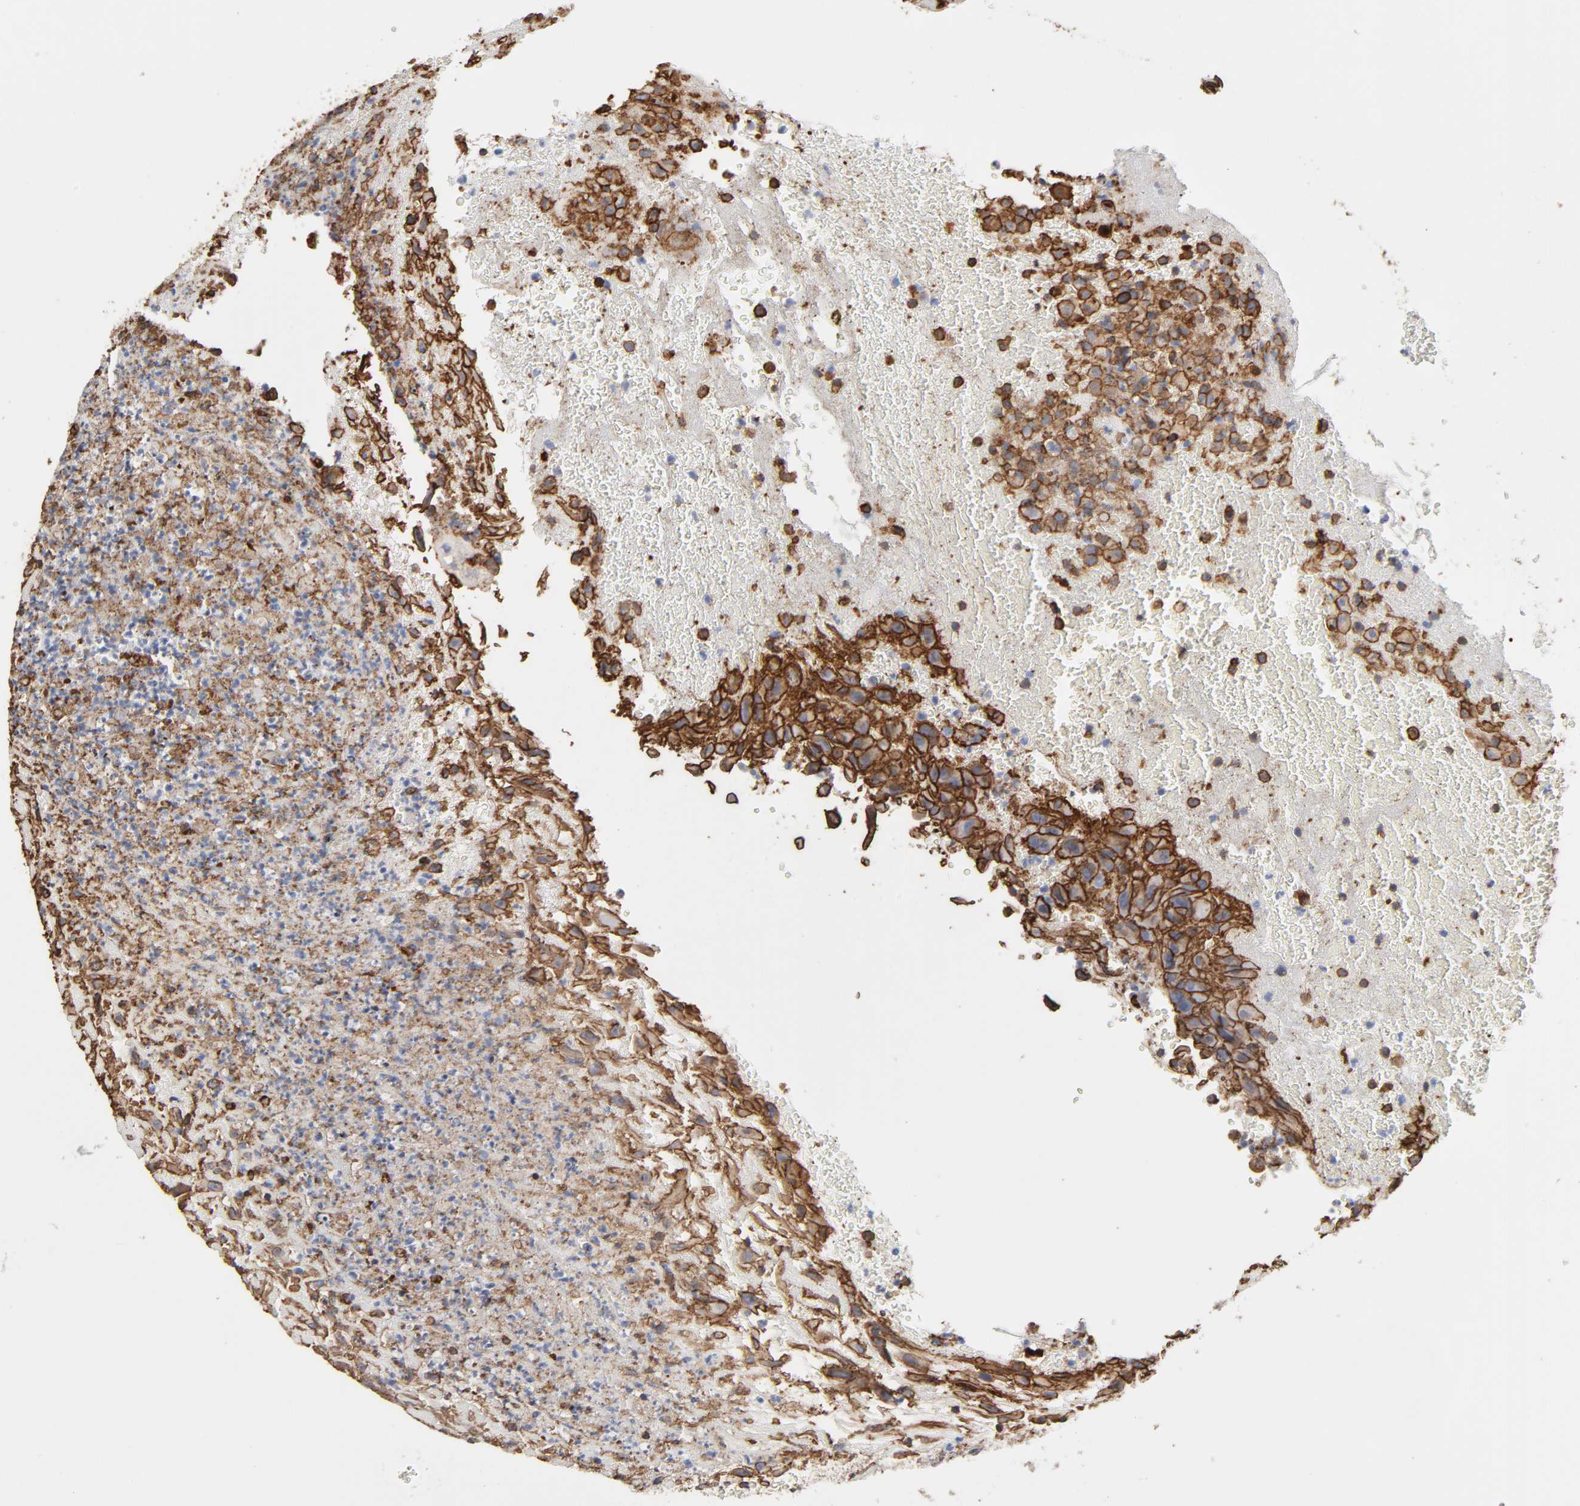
{"staining": {"intensity": "moderate", "quantity": ">75%", "location": "cytoplasmic/membranous"}, "tissue": "urothelial cancer", "cell_type": "Tumor cells", "image_type": "cancer", "snomed": [{"axis": "morphology", "description": "Urothelial carcinoma, High grade"}, {"axis": "topography", "description": "Urinary bladder"}], "caption": "The immunohistochemical stain labels moderate cytoplasmic/membranous expression in tumor cells of urothelial cancer tissue.", "gene": "ANXA2", "patient": {"sex": "male", "age": 66}}